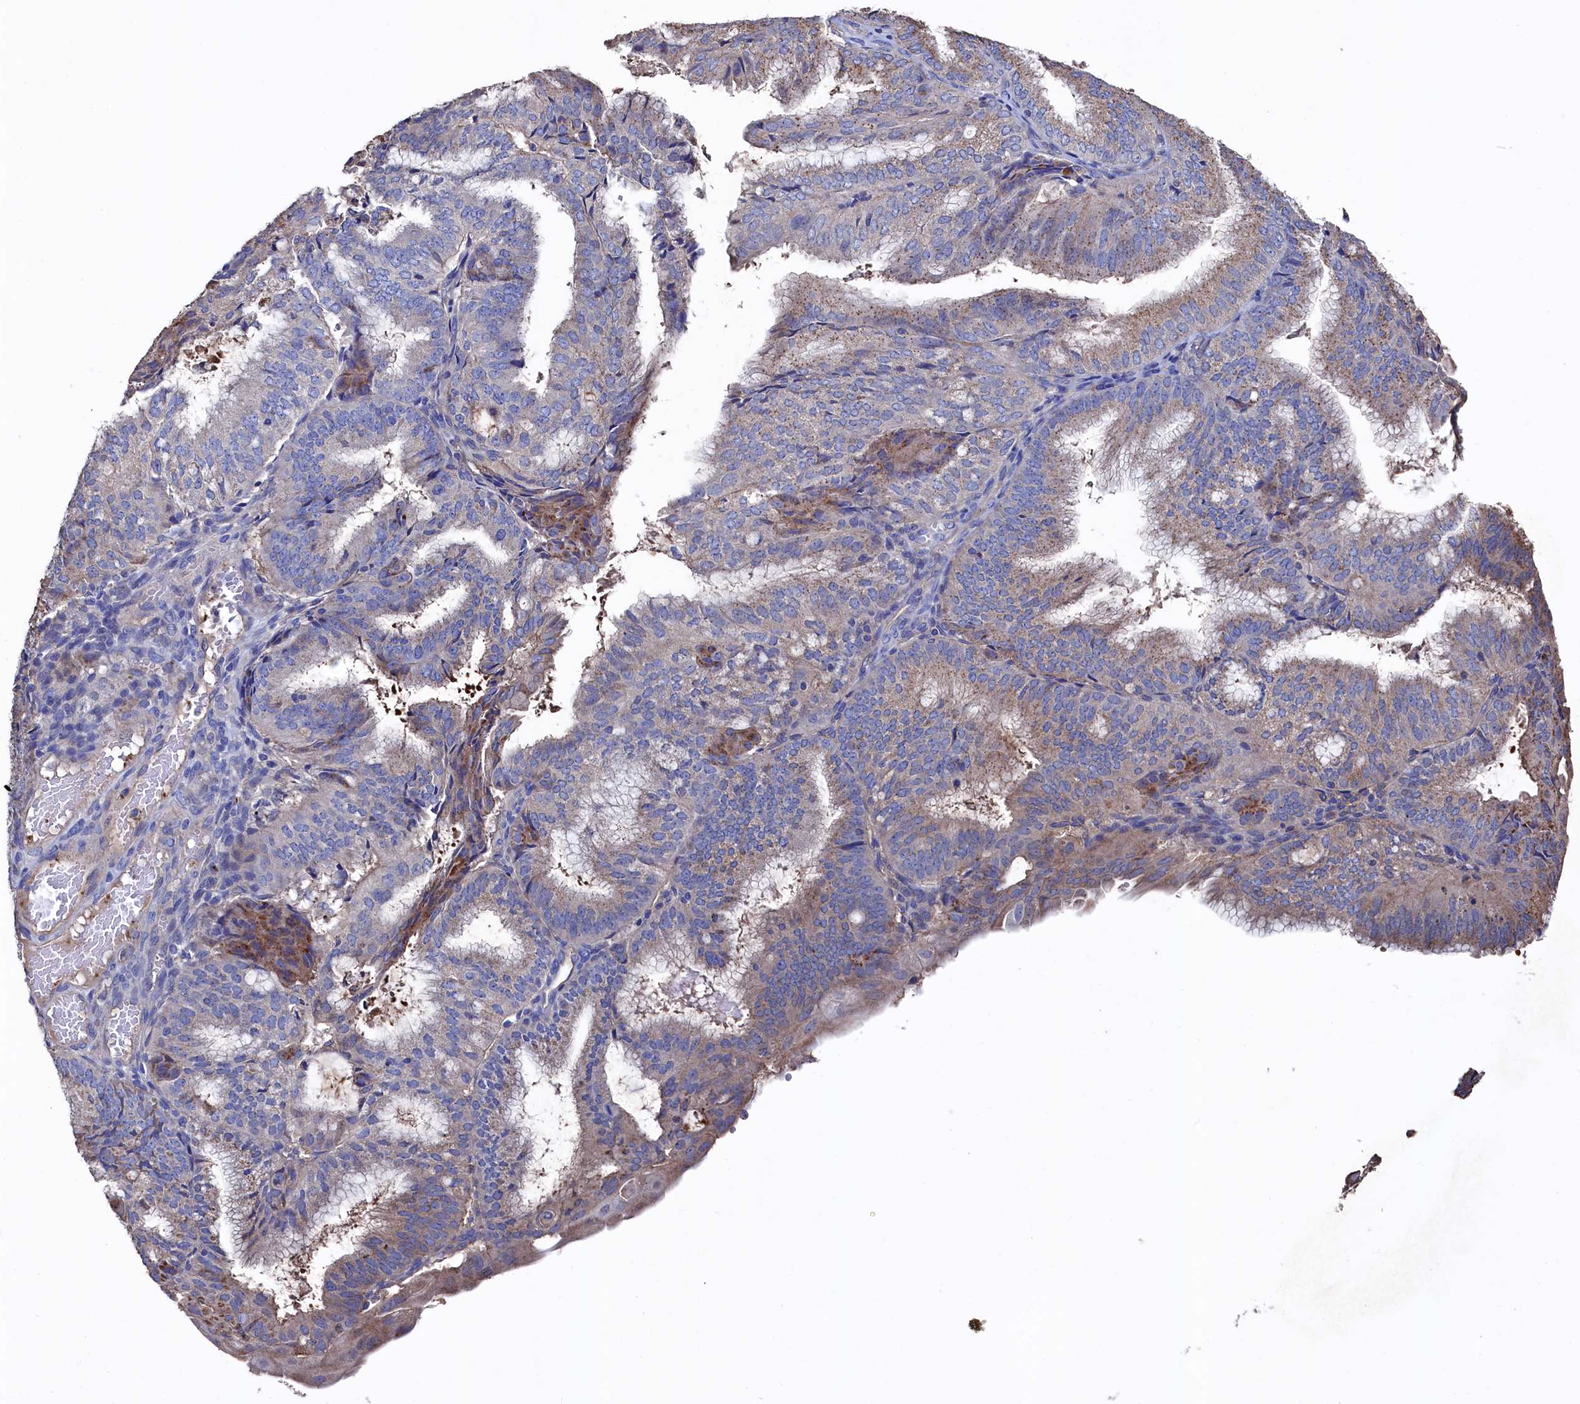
{"staining": {"intensity": "weak", "quantity": "25%-75%", "location": "cytoplasmic/membranous"}, "tissue": "endometrial cancer", "cell_type": "Tumor cells", "image_type": "cancer", "snomed": [{"axis": "morphology", "description": "Adenocarcinoma, NOS"}, {"axis": "topography", "description": "Endometrium"}], "caption": "Endometrial adenocarcinoma stained for a protein (brown) displays weak cytoplasmic/membranous positive expression in approximately 25%-75% of tumor cells.", "gene": "TK2", "patient": {"sex": "female", "age": 49}}